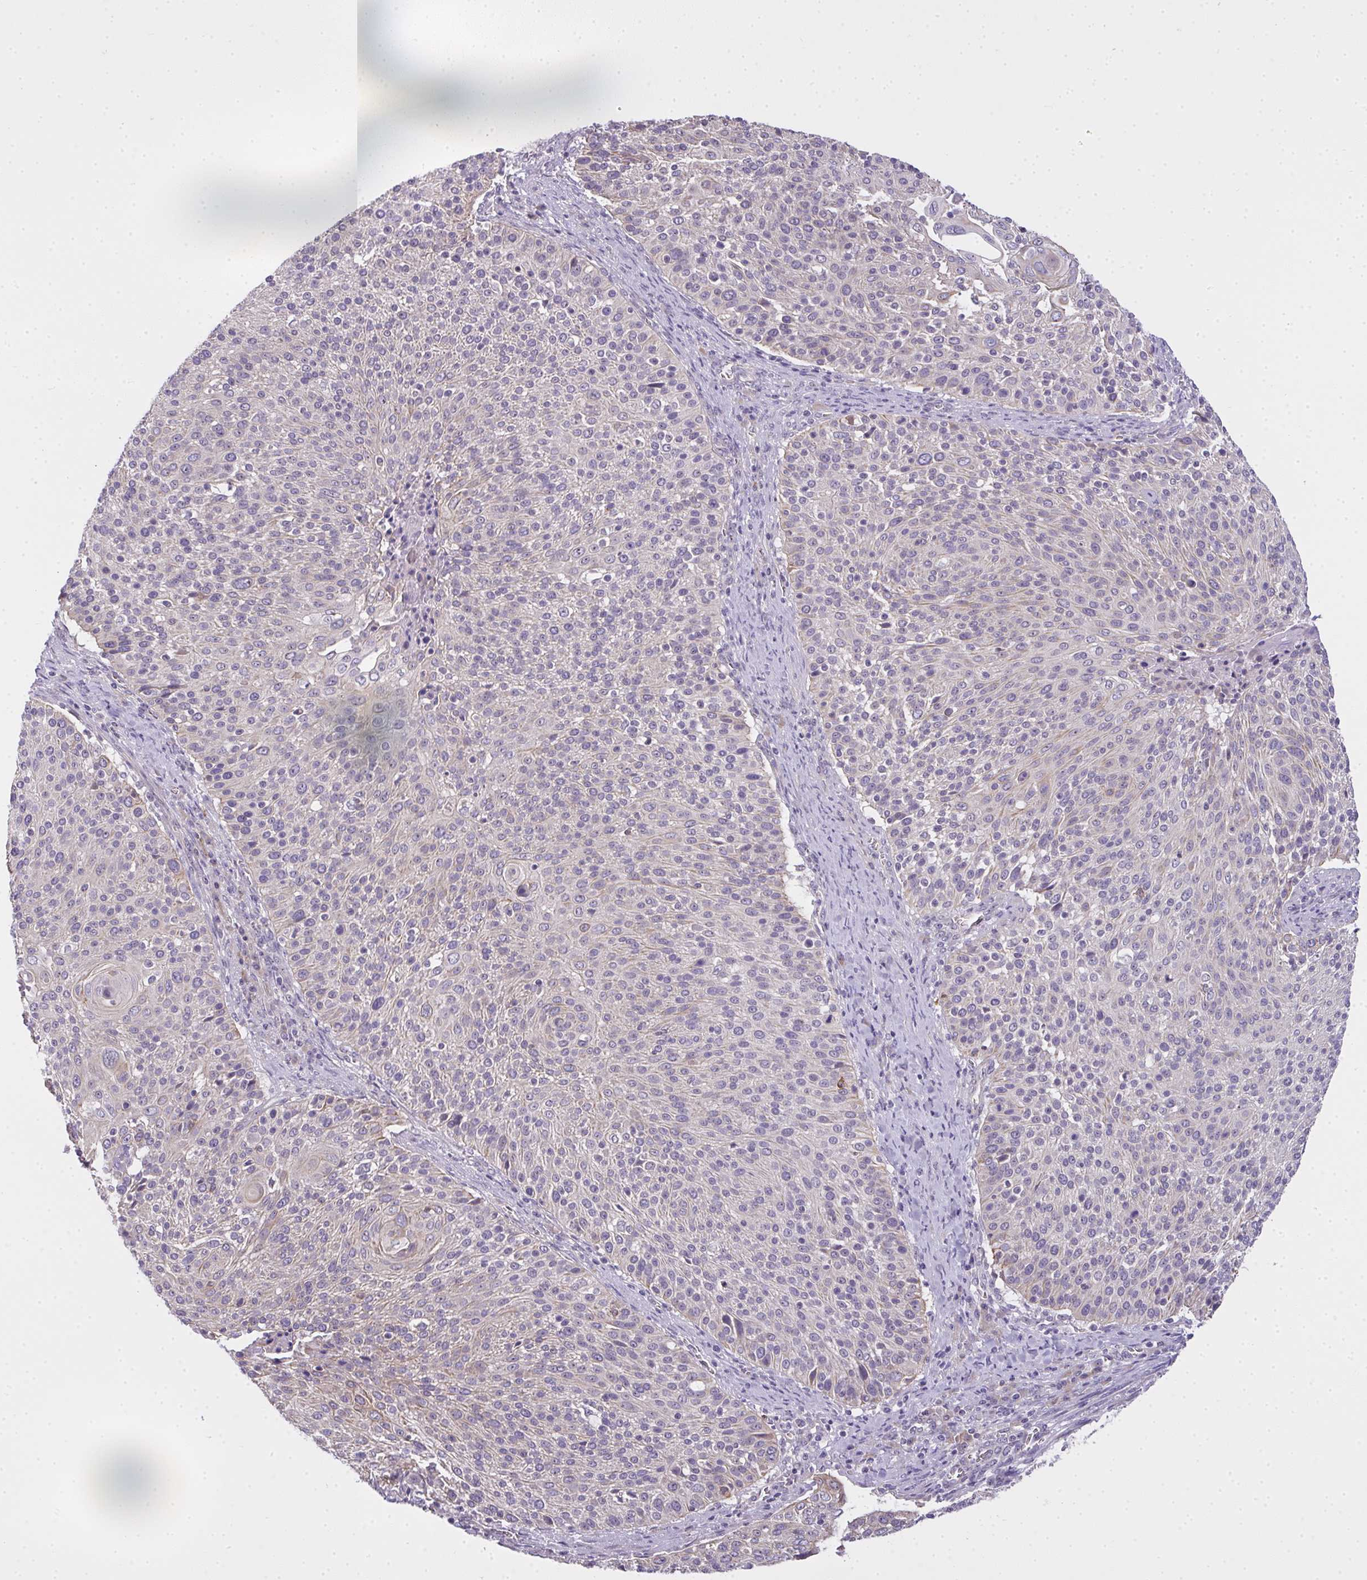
{"staining": {"intensity": "moderate", "quantity": "<25%", "location": "cytoplasmic/membranous"}, "tissue": "cervical cancer", "cell_type": "Tumor cells", "image_type": "cancer", "snomed": [{"axis": "morphology", "description": "Squamous cell carcinoma, NOS"}, {"axis": "topography", "description": "Cervix"}], "caption": "Squamous cell carcinoma (cervical) stained with a protein marker reveals moderate staining in tumor cells.", "gene": "NT5C1A", "patient": {"sex": "female", "age": 31}}